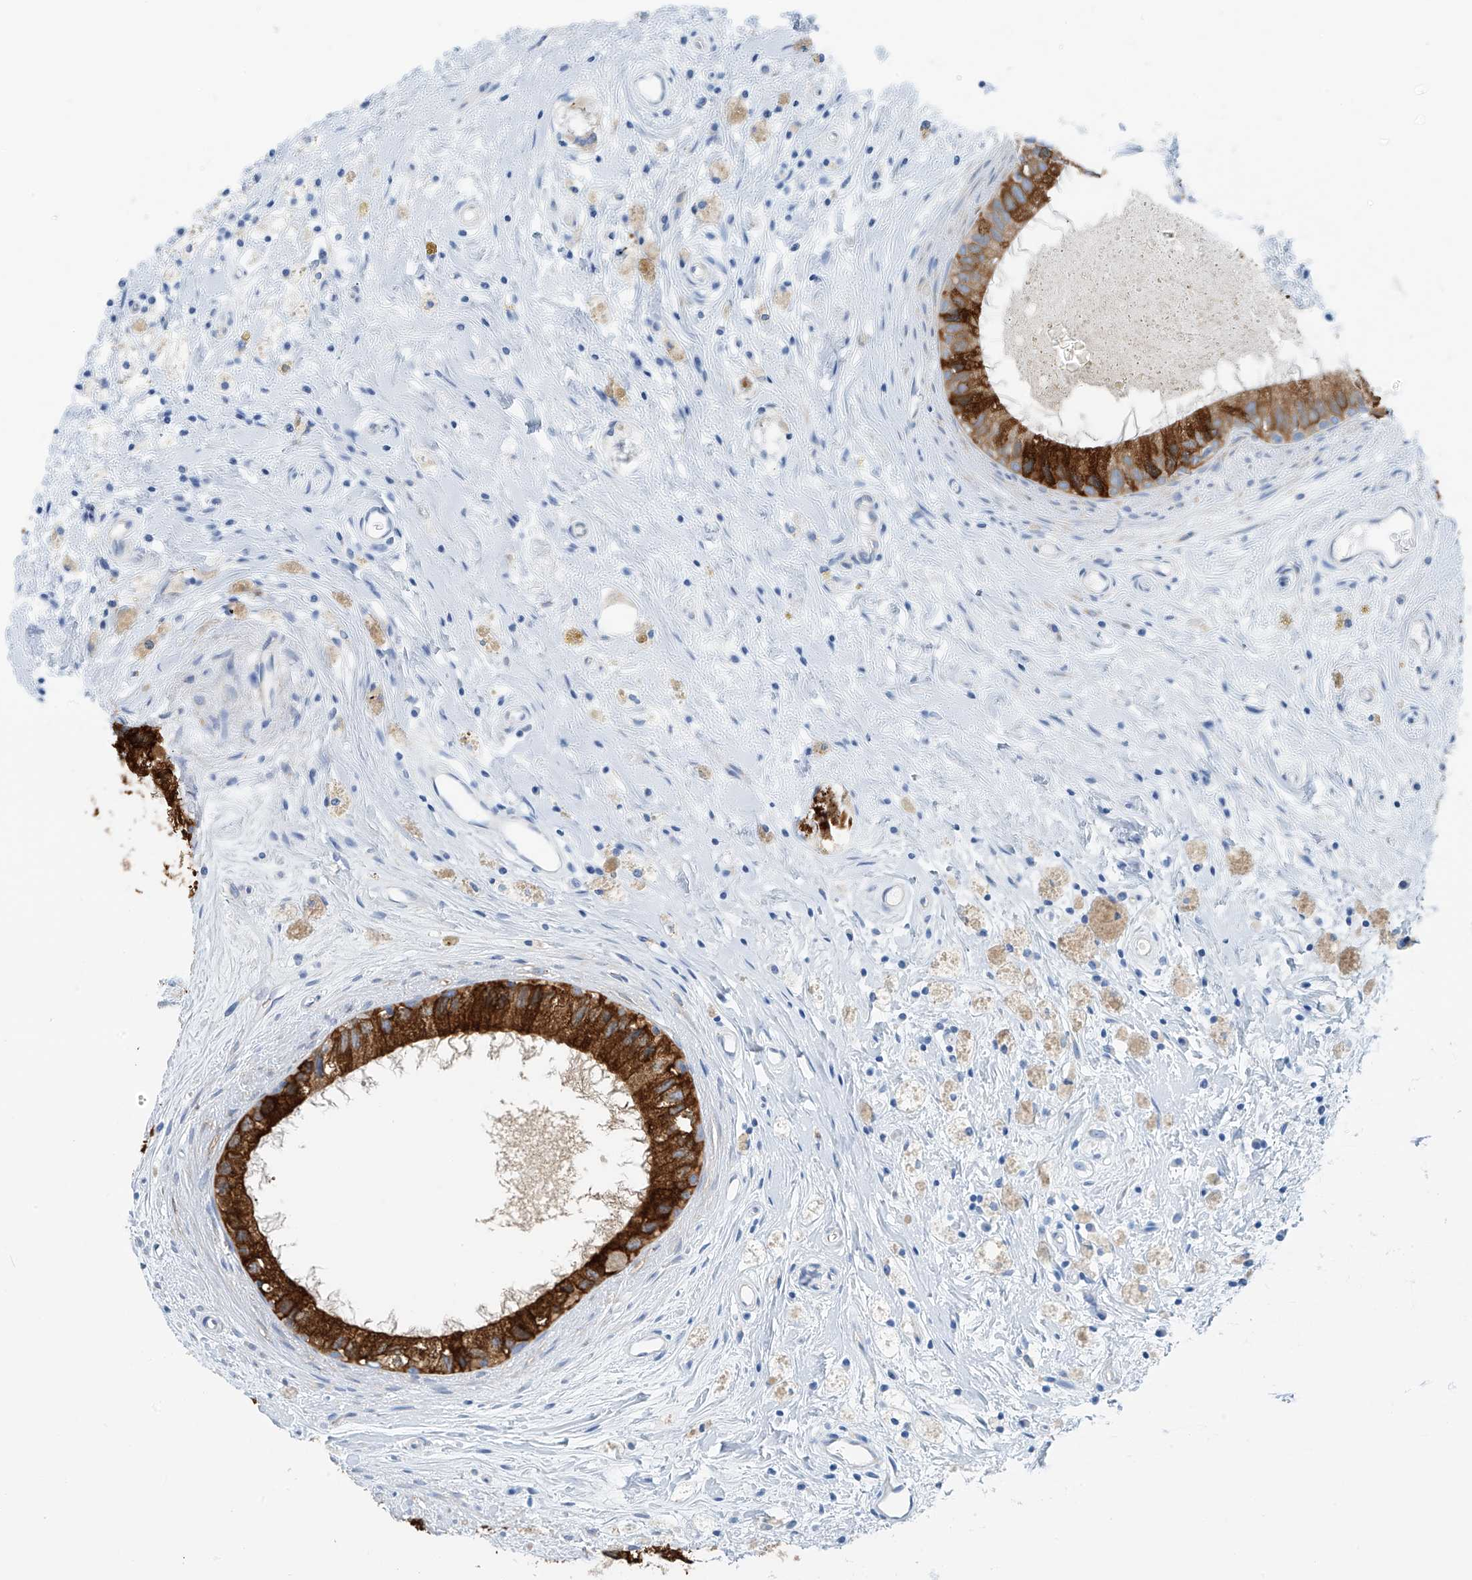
{"staining": {"intensity": "strong", "quantity": ">75%", "location": "cytoplasmic/membranous"}, "tissue": "epididymis", "cell_type": "Glandular cells", "image_type": "normal", "snomed": [{"axis": "morphology", "description": "Normal tissue, NOS"}, {"axis": "topography", "description": "Epididymis"}], "caption": "High-magnification brightfield microscopy of normal epididymis stained with DAB (brown) and counterstained with hematoxylin (blue). glandular cells exhibit strong cytoplasmic/membranous positivity is present in approximately>75% of cells.", "gene": "RCN2", "patient": {"sex": "male", "age": 80}}